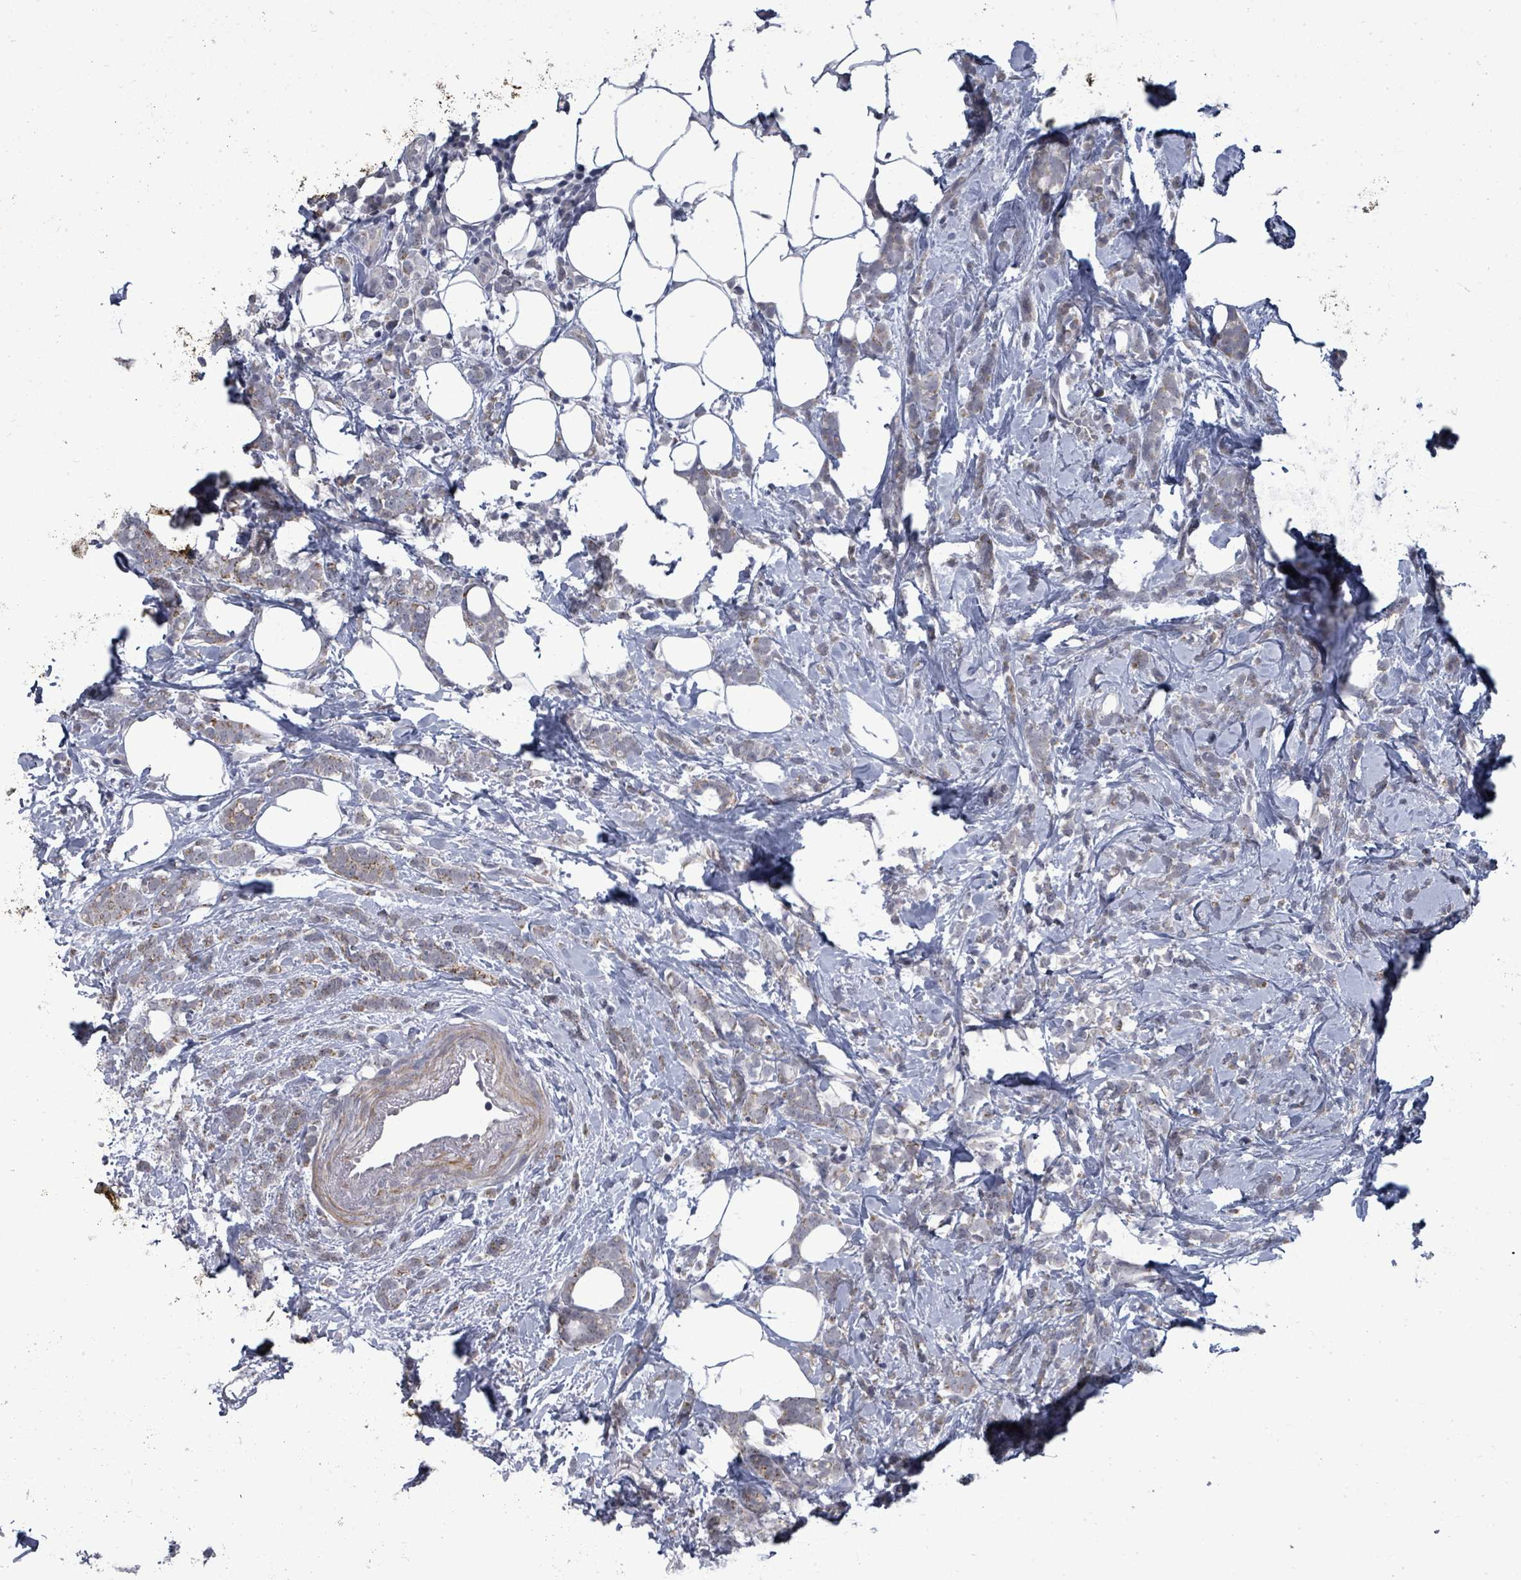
{"staining": {"intensity": "weak", "quantity": "25%-75%", "location": "cytoplasmic/membranous"}, "tissue": "breast cancer", "cell_type": "Tumor cells", "image_type": "cancer", "snomed": [{"axis": "morphology", "description": "Lobular carcinoma"}, {"axis": "topography", "description": "Breast"}], "caption": "Immunohistochemistry staining of breast lobular carcinoma, which exhibits low levels of weak cytoplasmic/membranous expression in approximately 25%-75% of tumor cells indicating weak cytoplasmic/membranous protein positivity. The staining was performed using DAB (brown) for protein detection and nuclei were counterstained in hematoxylin (blue).", "gene": "PTPN20", "patient": {"sex": "female", "age": 58}}